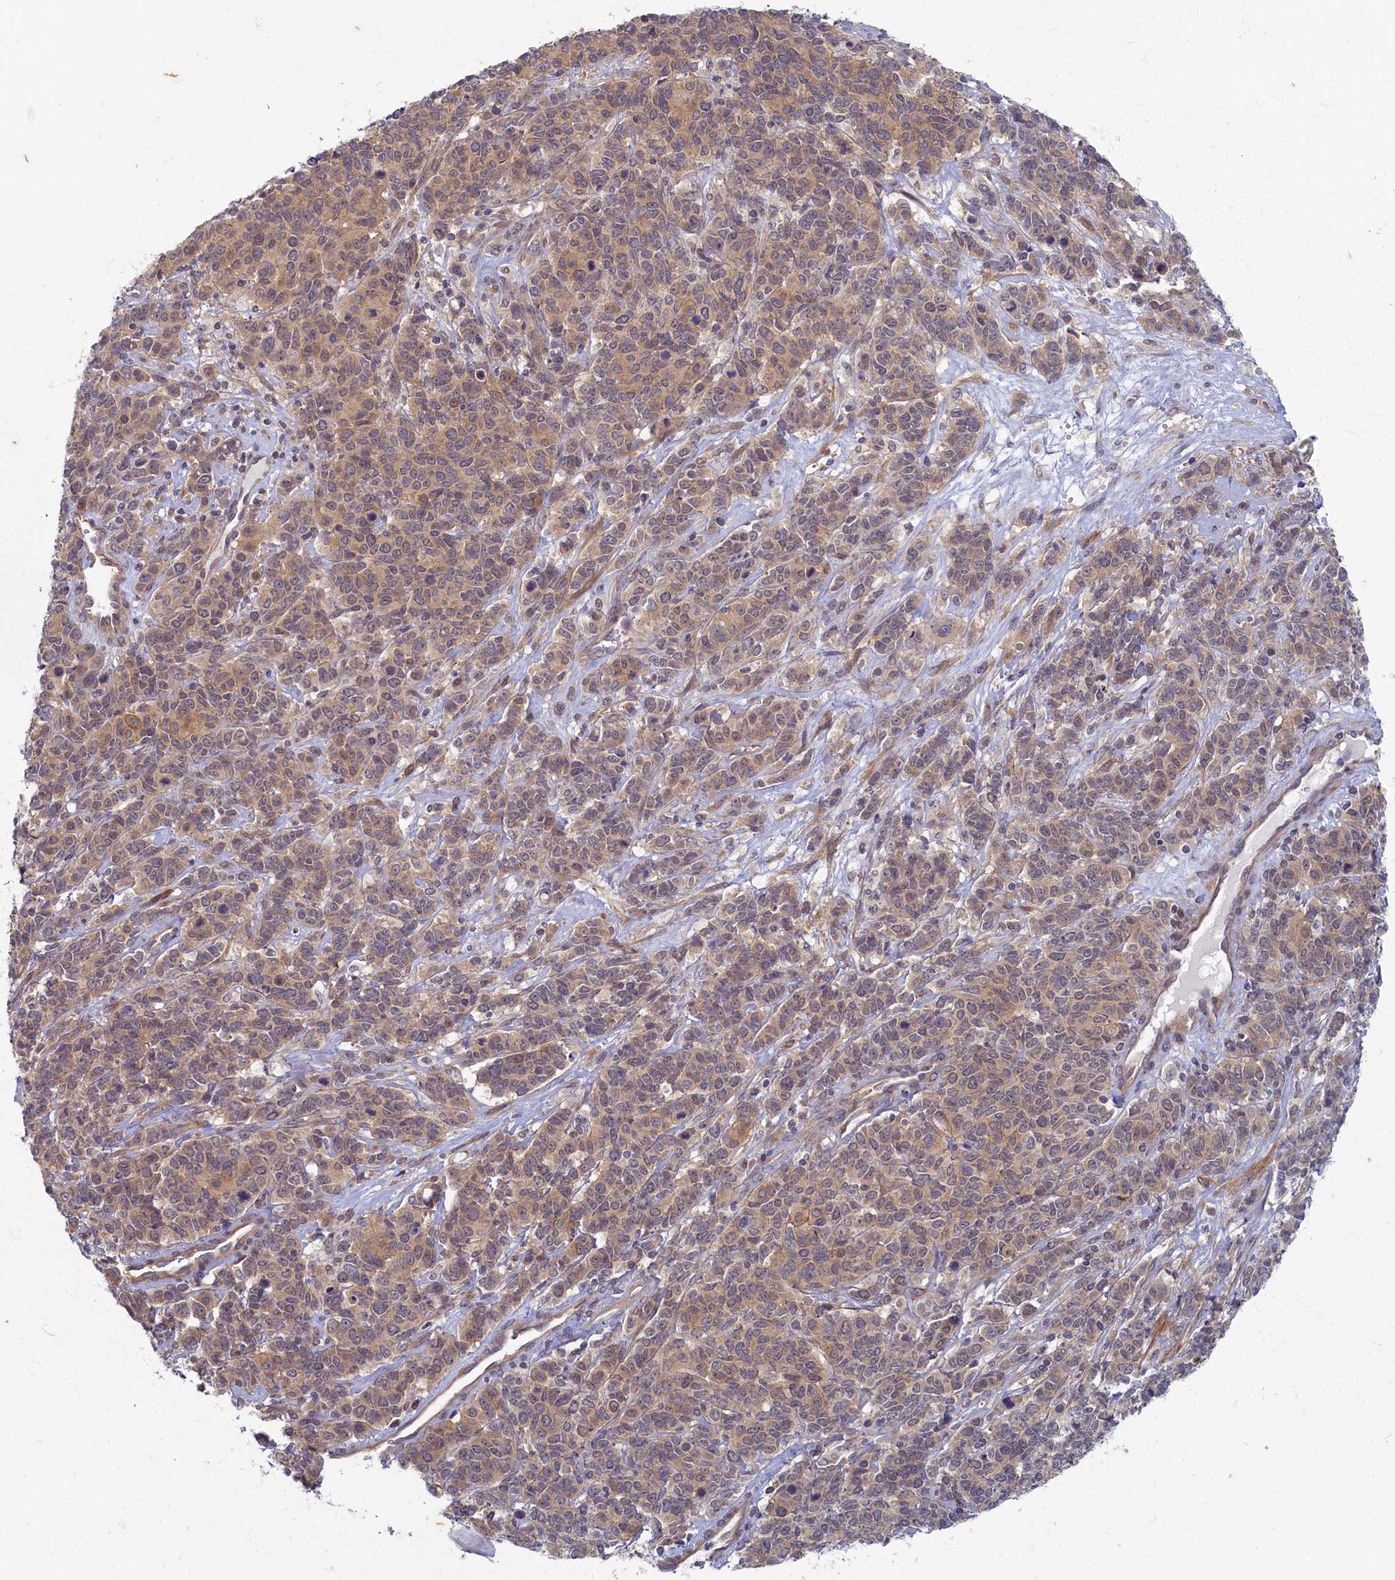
{"staining": {"intensity": "weak", "quantity": ">75%", "location": "cytoplasmic/membranous"}, "tissue": "cervical cancer", "cell_type": "Tumor cells", "image_type": "cancer", "snomed": [{"axis": "morphology", "description": "Squamous cell carcinoma, NOS"}, {"axis": "topography", "description": "Cervix"}], "caption": "This is an image of immunohistochemistry staining of squamous cell carcinoma (cervical), which shows weak staining in the cytoplasmic/membranous of tumor cells.", "gene": "WDR59", "patient": {"sex": "female", "age": 60}}